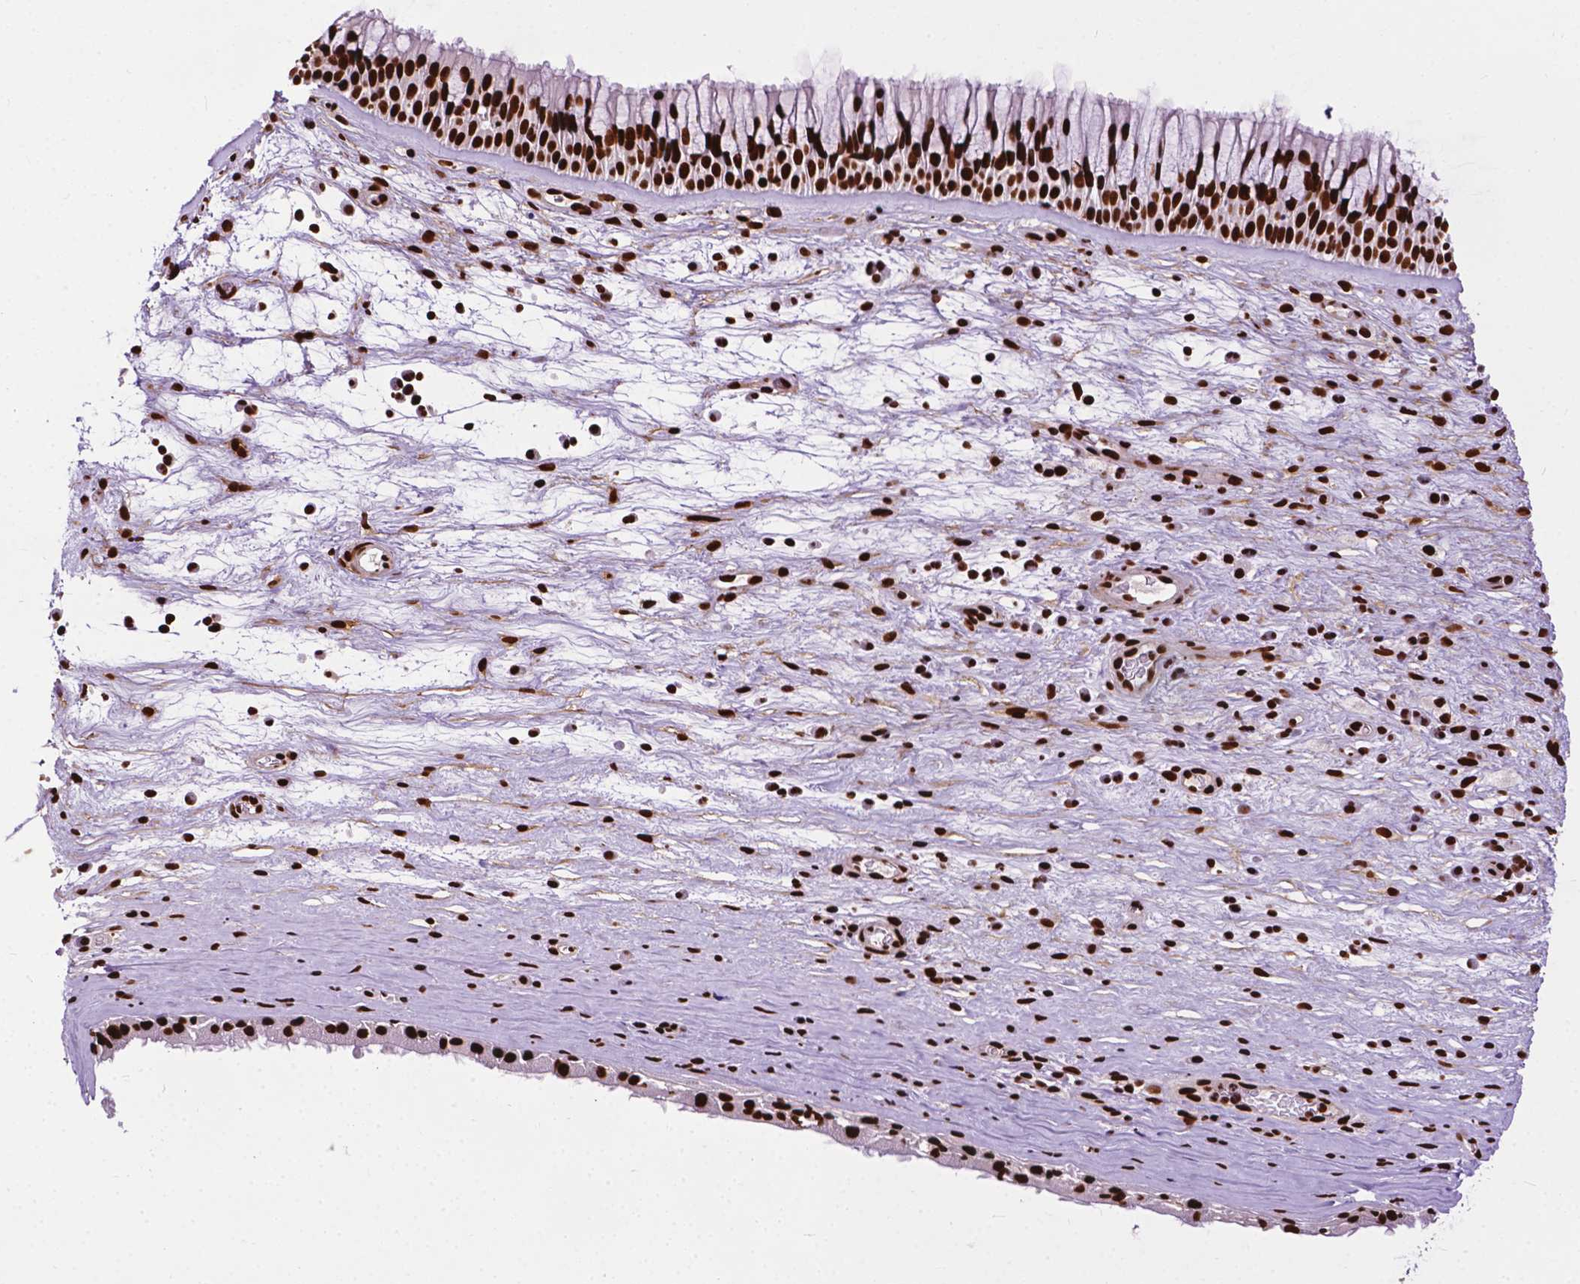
{"staining": {"intensity": "strong", "quantity": ">75%", "location": "nuclear"}, "tissue": "nasopharynx", "cell_type": "Respiratory epithelial cells", "image_type": "normal", "snomed": [{"axis": "morphology", "description": "Normal tissue, NOS"}, {"axis": "topography", "description": "Nasopharynx"}], "caption": "Protein staining reveals strong nuclear expression in about >75% of respiratory epithelial cells in unremarkable nasopharynx. Nuclei are stained in blue.", "gene": "SMIM5", "patient": {"sex": "male", "age": 74}}